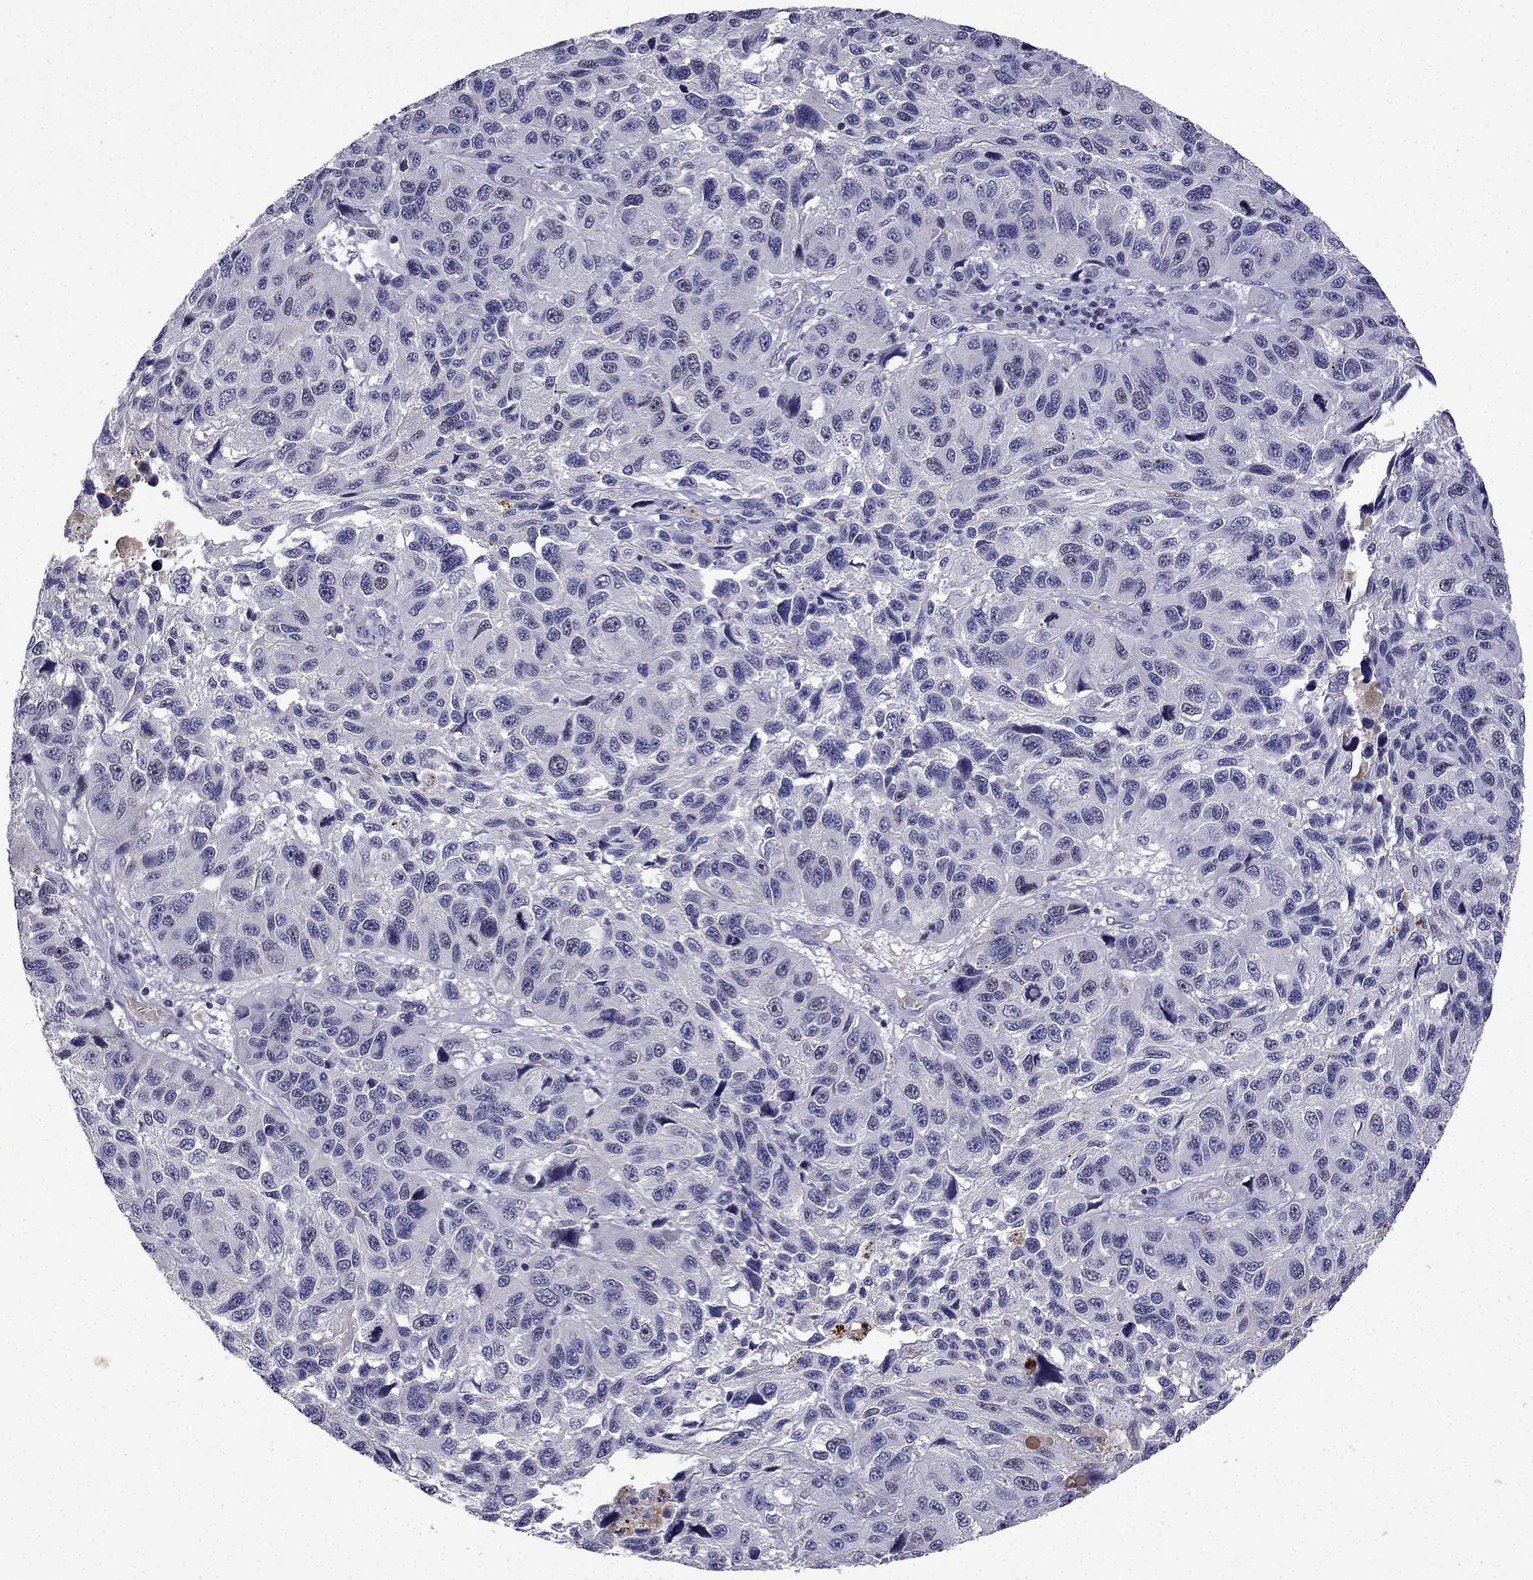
{"staining": {"intensity": "weak", "quantity": "<25%", "location": "nuclear"}, "tissue": "melanoma", "cell_type": "Tumor cells", "image_type": "cancer", "snomed": [{"axis": "morphology", "description": "Malignant melanoma, NOS"}, {"axis": "topography", "description": "Skin"}], "caption": "DAB immunohistochemical staining of malignant melanoma exhibits no significant expression in tumor cells.", "gene": "UHRF1", "patient": {"sex": "male", "age": 53}}